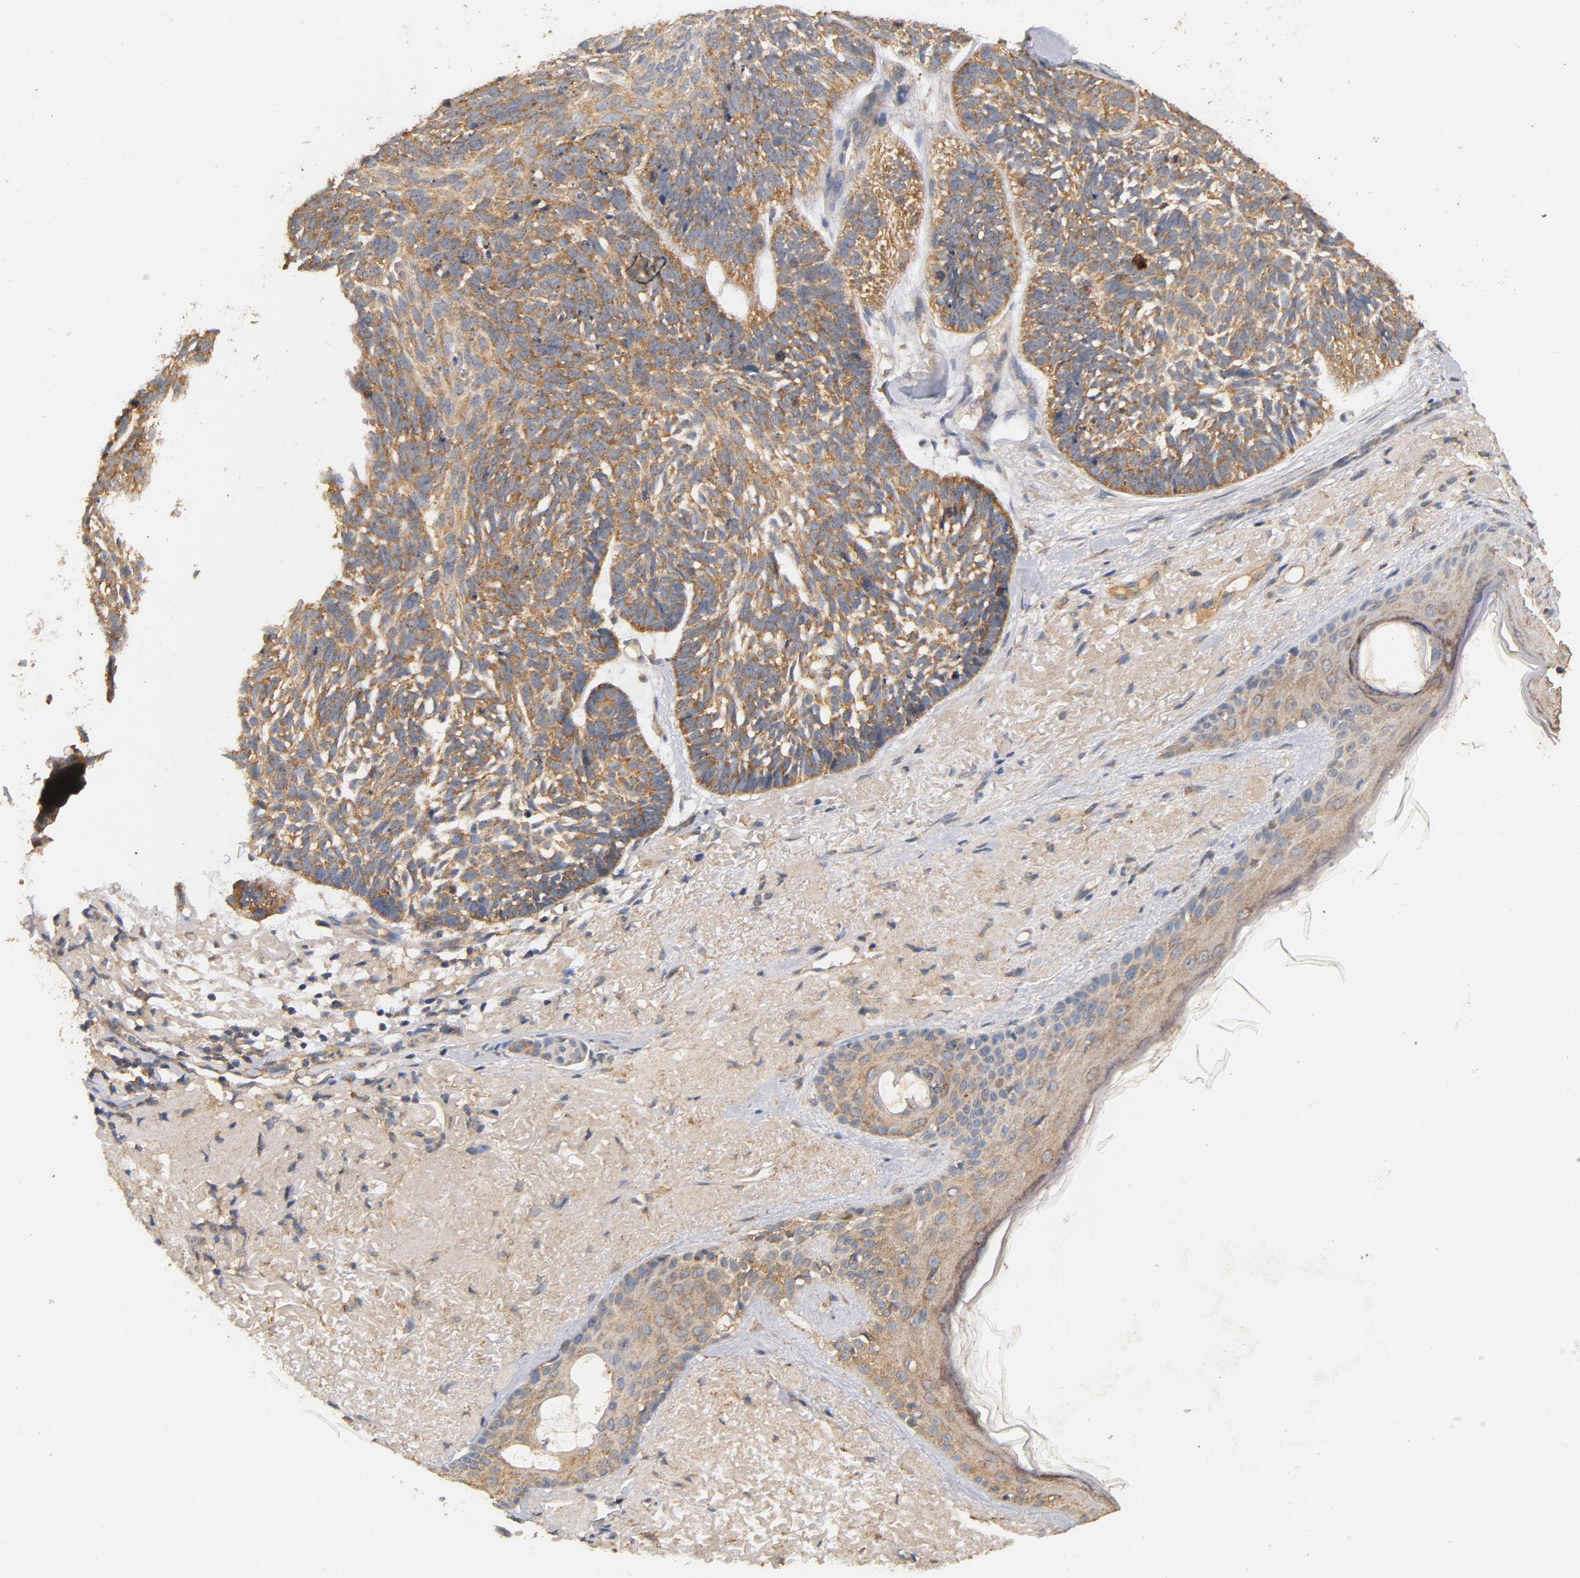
{"staining": {"intensity": "moderate", "quantity": ">75%", "location": "cytoplasmic/membranous"}, "tissue": "skin cancer", "cell_type": "Tumor cells", "image_type": "cancer", "snomed": [{"axis": "morphology", "description": "Basal cell carcinoma"}, {"axis": "topography", "description": "Skin"}], "caption": "Skin basal cell carcinoma stained for a protein (brown) displays moderate cytoplasmic/membranous positive expression in approximately >75% of tumor cells.", "gene": "DDX6", "patient": {"sex": "male", "age": 87}}